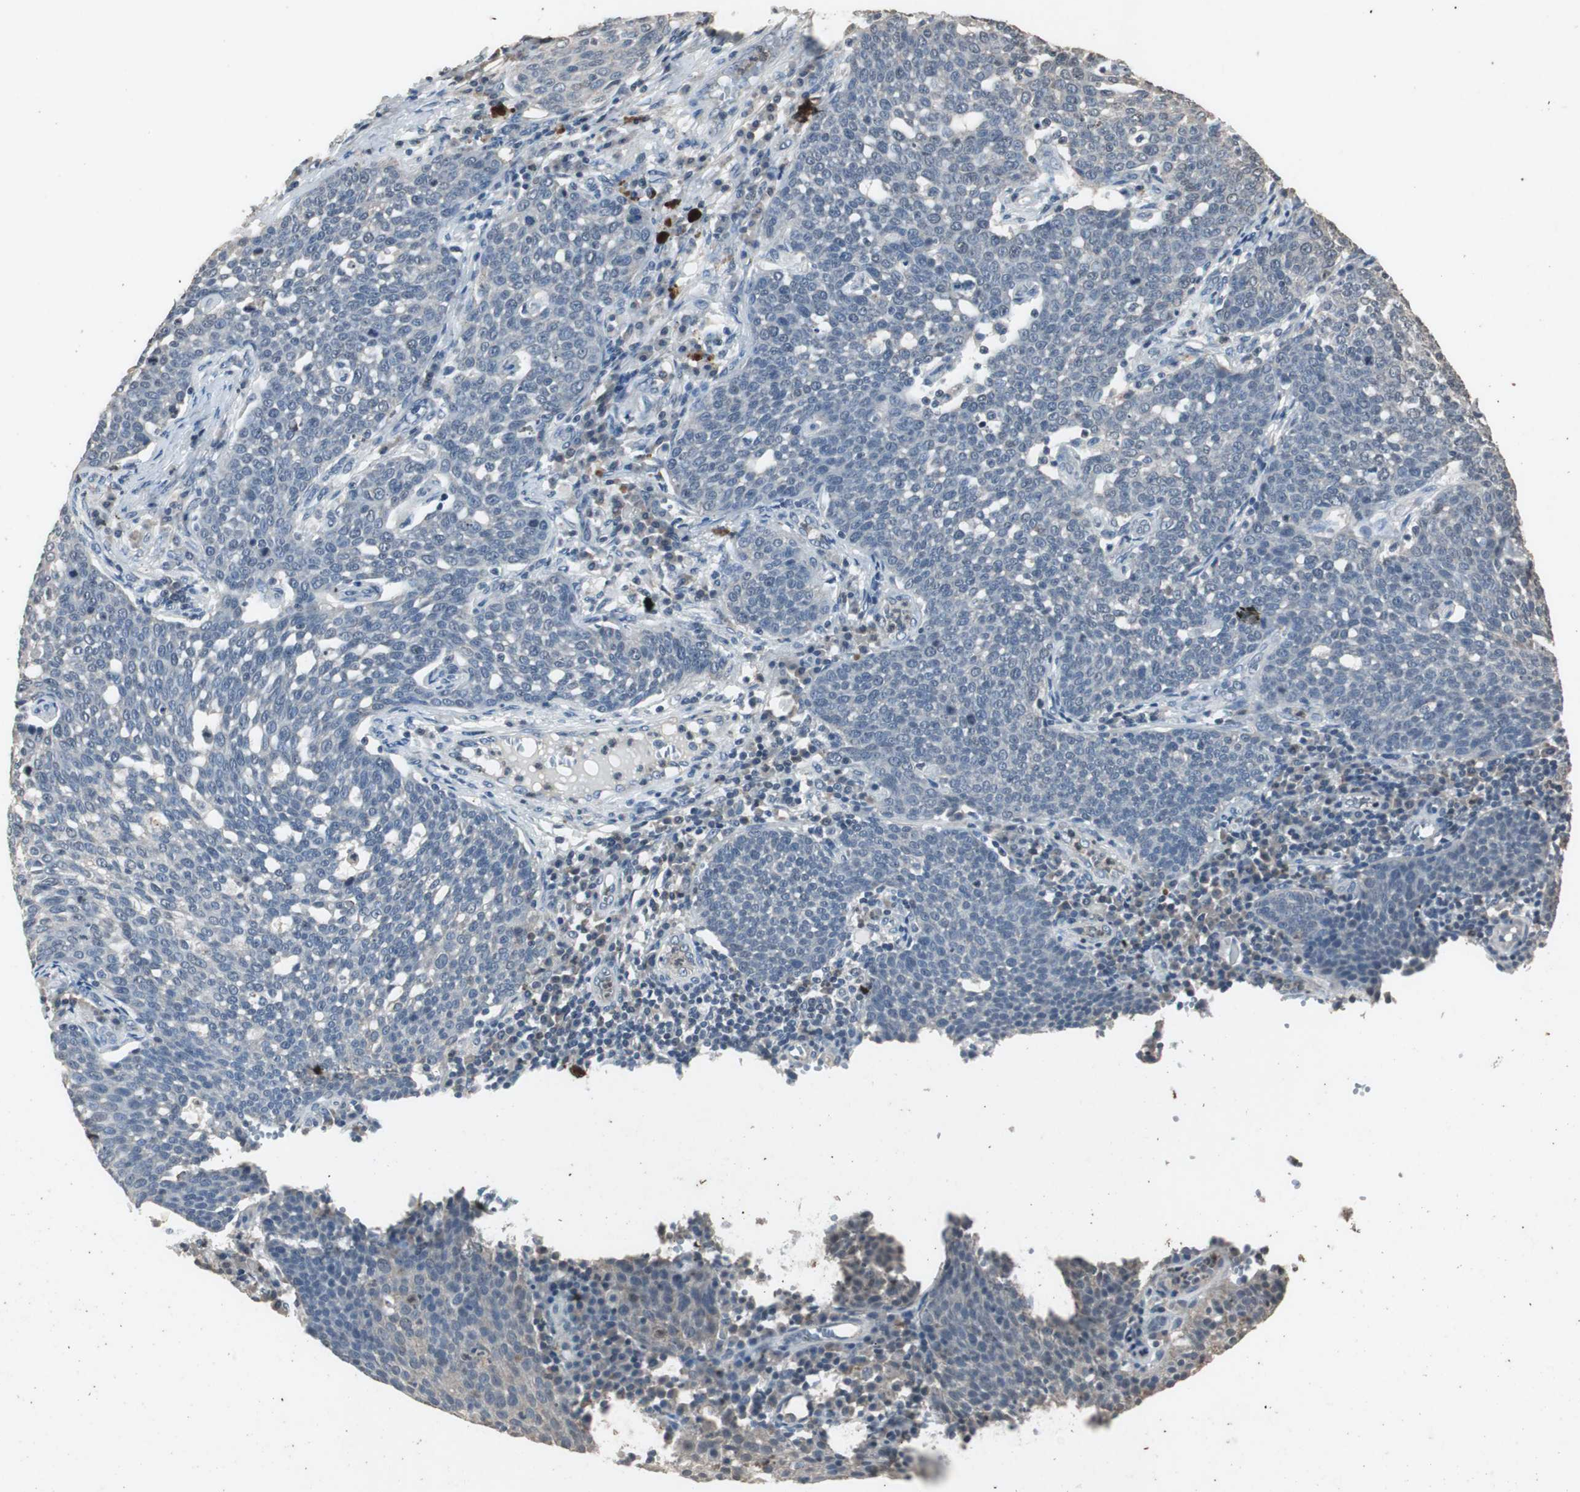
{"staining": {"intensity": "negative", "quantity": "none", "location": "none"}, "tissue": "cervical cancer", "cell_type": "Tumor cells", "image_type": "cancer", "snomed": [{"axis": "morphology", "description": "Squamous cell carcinoma, NOS"}, {"axis": "topography", "description": "Cervix"}], "caption": "Immunohistochemistry (IHC) of cervical cancer exhibits no positivity in tumor cells. (DAB (3,3'-diaminobenzidine) immunohistochemistry (IHC) visualized using brightfield microscopy, high magnification).", "gene": "ADNP2", "patient": {"sex": "female", "age": 34}}